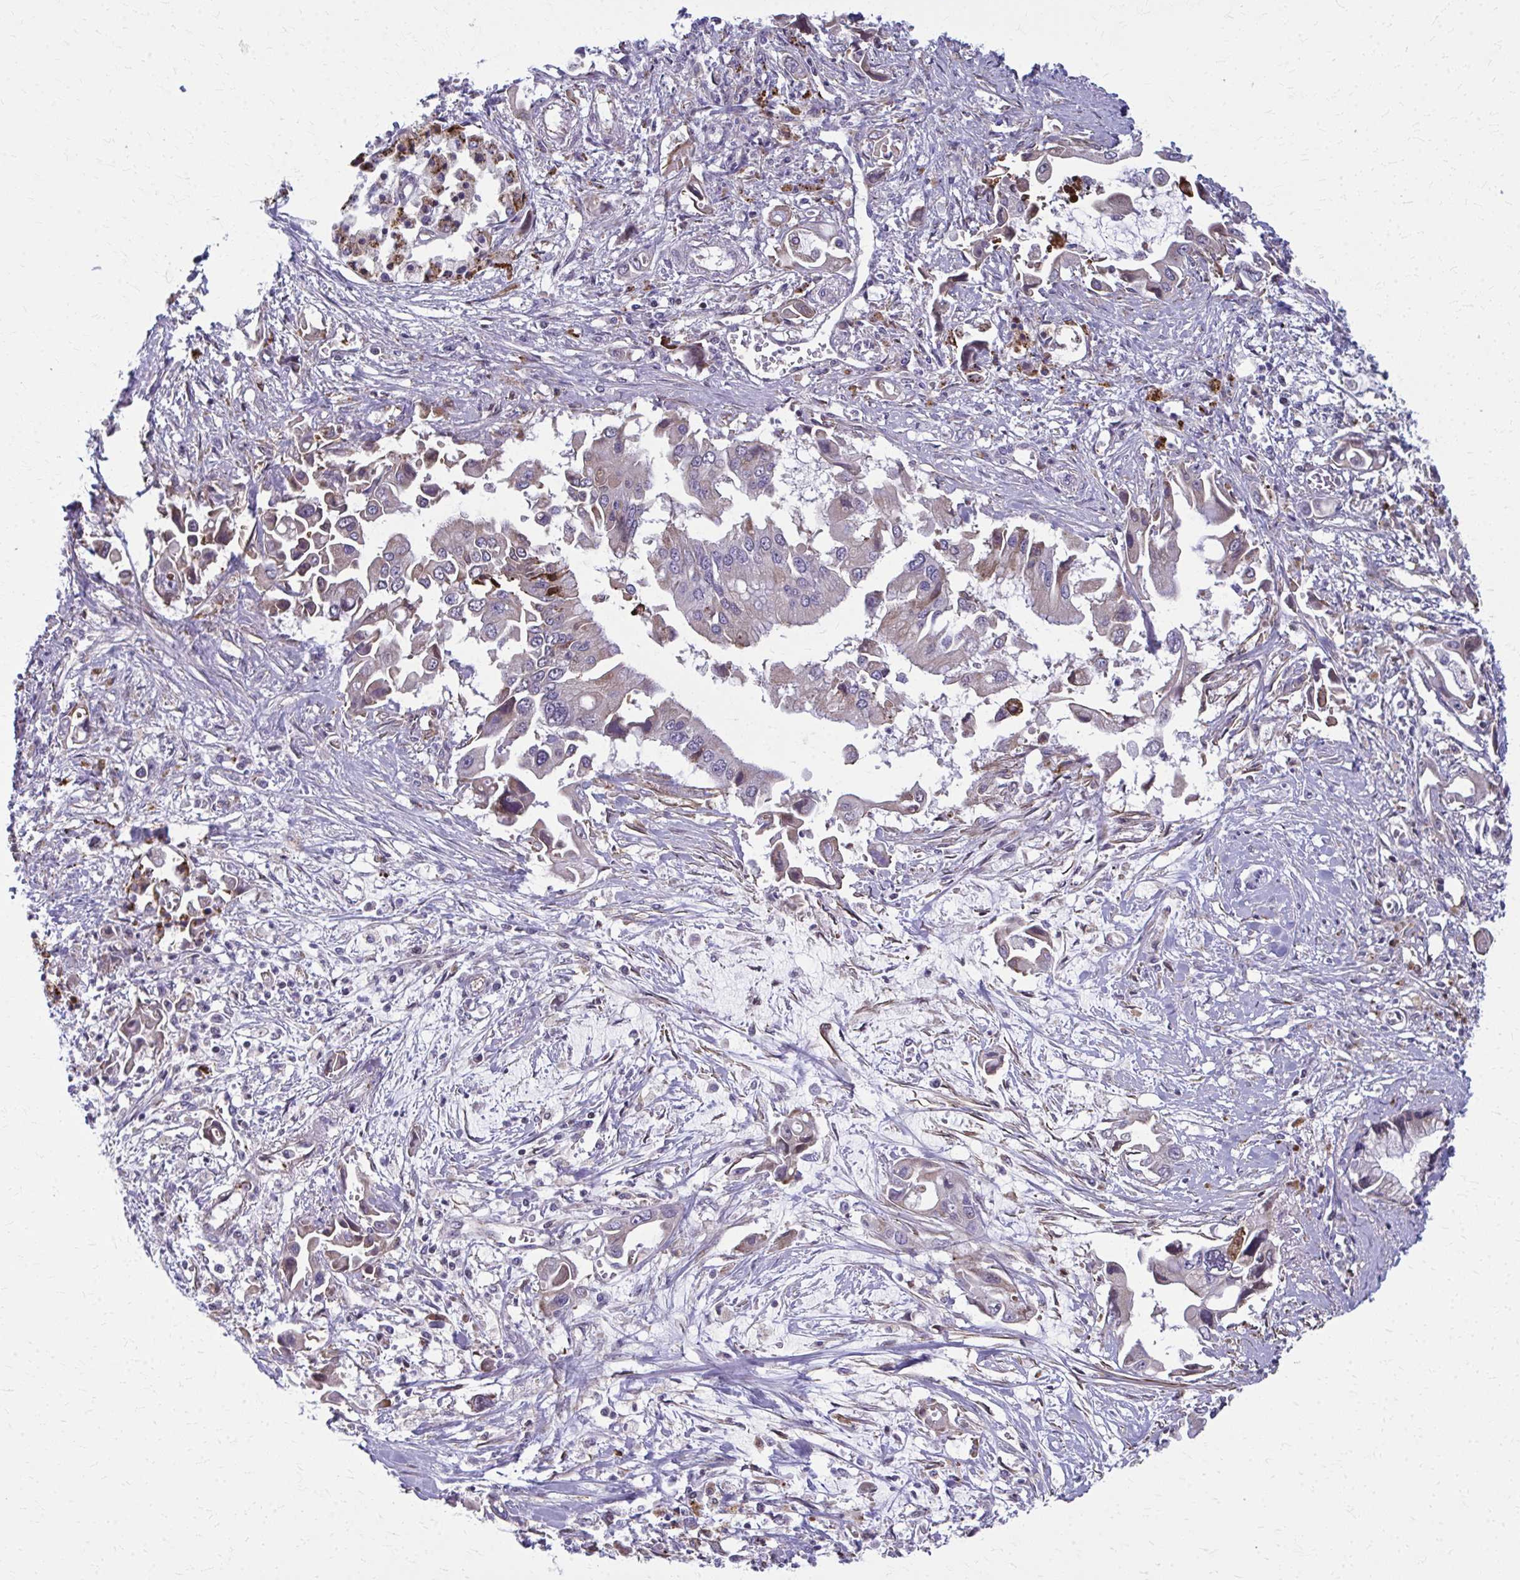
{"staining": {"intensity": "moderate", "quantity": "25%-75%", "location": "cytoplasmic/membranous"}, "tissue": "pancreatic cancer", "cell_type": "Tumor cells", "image_type": "cancer", "snomed": [{"axis": "morphology", "description": "Adenocarcinoma, NOS"}, {"axis": "topography", "description": "Pancreas"}], "caption": "Immunohistochemistry (IHC) (DAB) staining of pancreatic cancer displays moderate cytoplasmic/membranous protein expression in about 25%-75% of tumor cells. (DAB IHC, brown staining for protein, blue staining for nuclei).", "gene": "LRRC4B", "patient": {"sex": "male", "age": 84}}